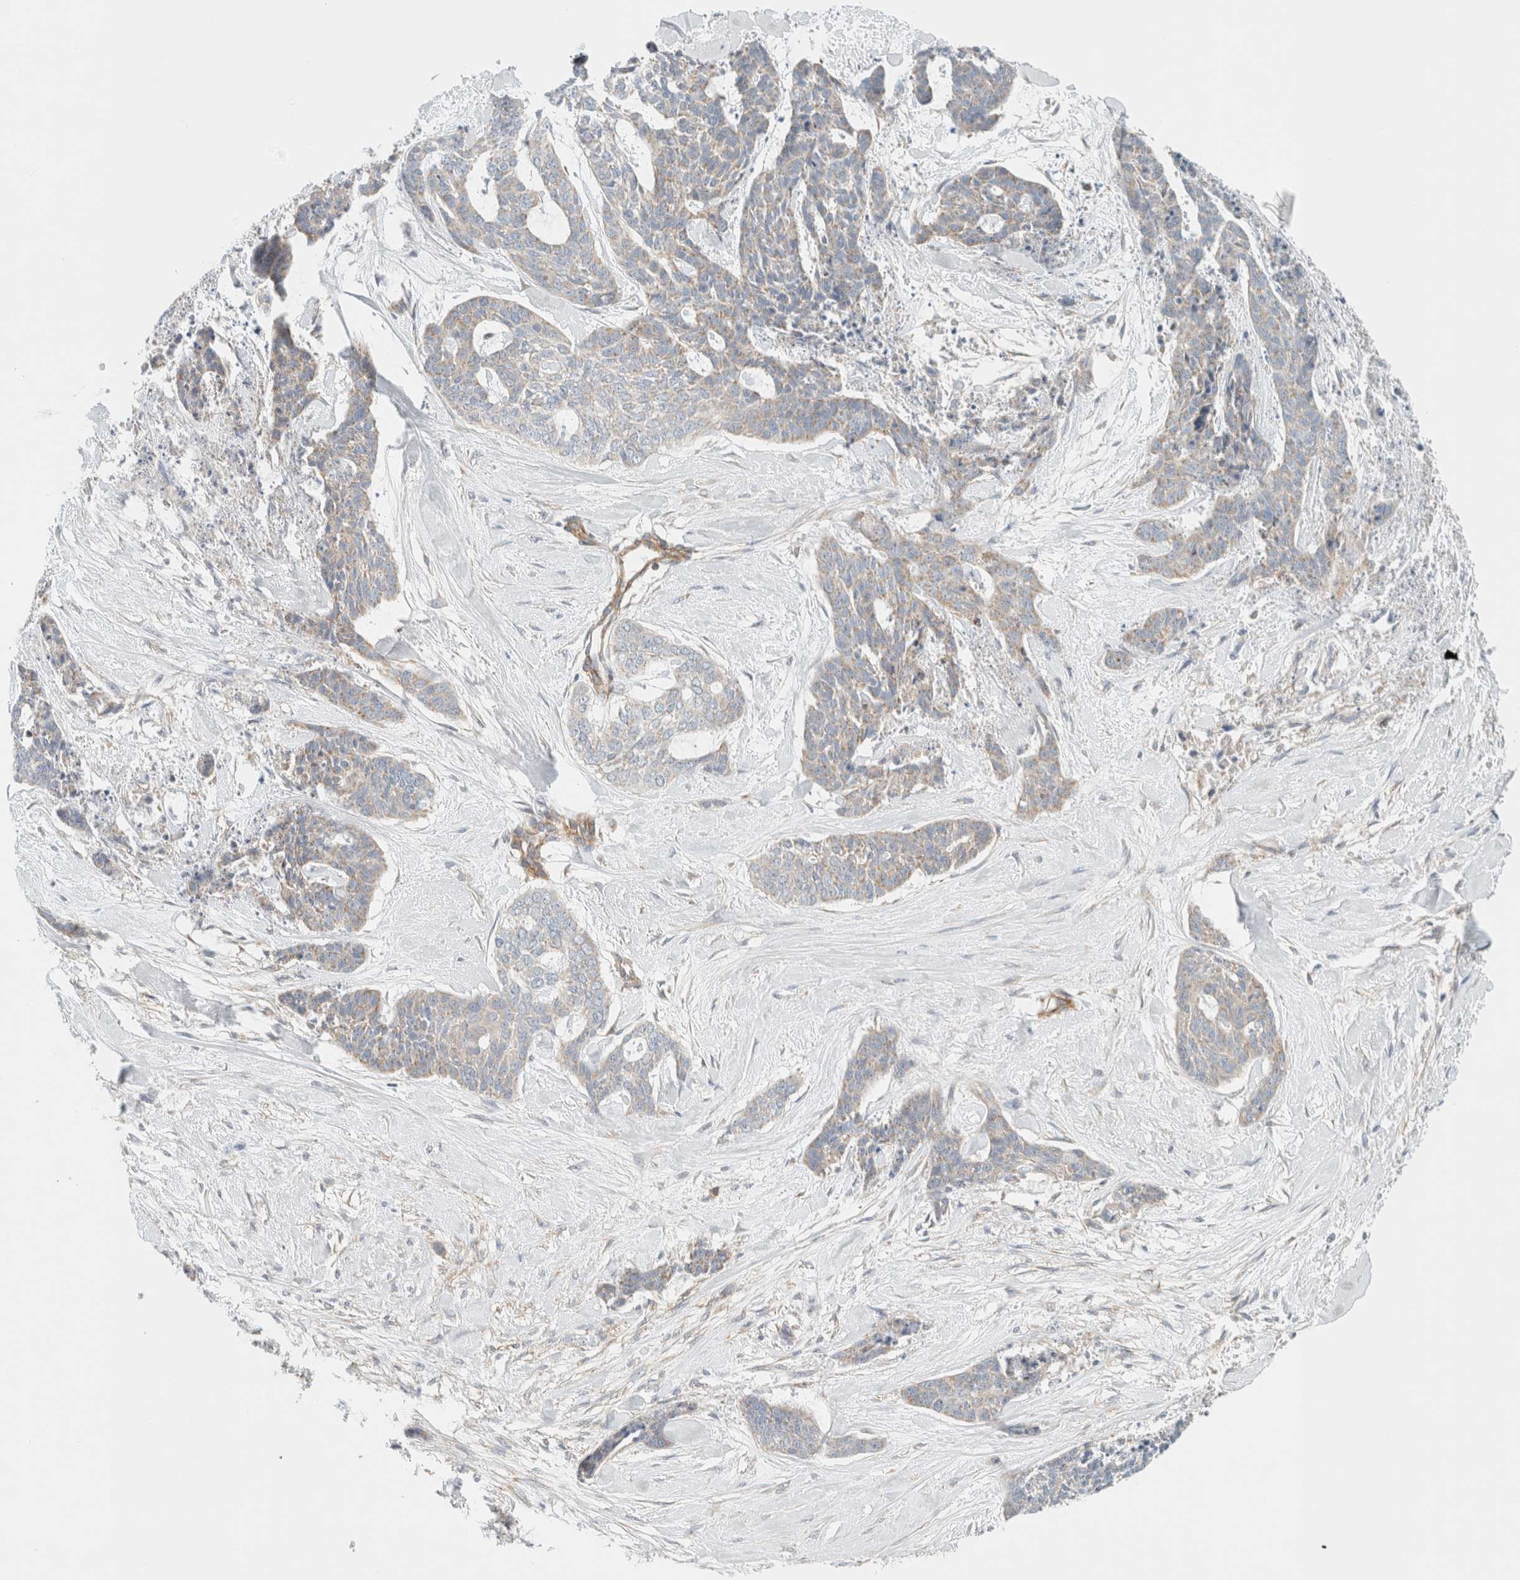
{"staining": {"intensity": "weak", "quantity": "25%-75%", "location": "cytoplasmic/membranous"}, "tissue": "skin cancer", "cell_type": "Tumor cells", "image_type": "cancer", "snomed": [{"axis": "morphology", "description": "Basal cell carcinoma"}, {"axis": "topography", "description": "Skin"}], "caption": "Skin cancer stained for a protein (brown) reveals weak cytoplasmic/membranous positive expression in approximately 25%-75% of tumor cells.", "gene": "MRM3", "patient": {"sex": "female", "age": 64}}